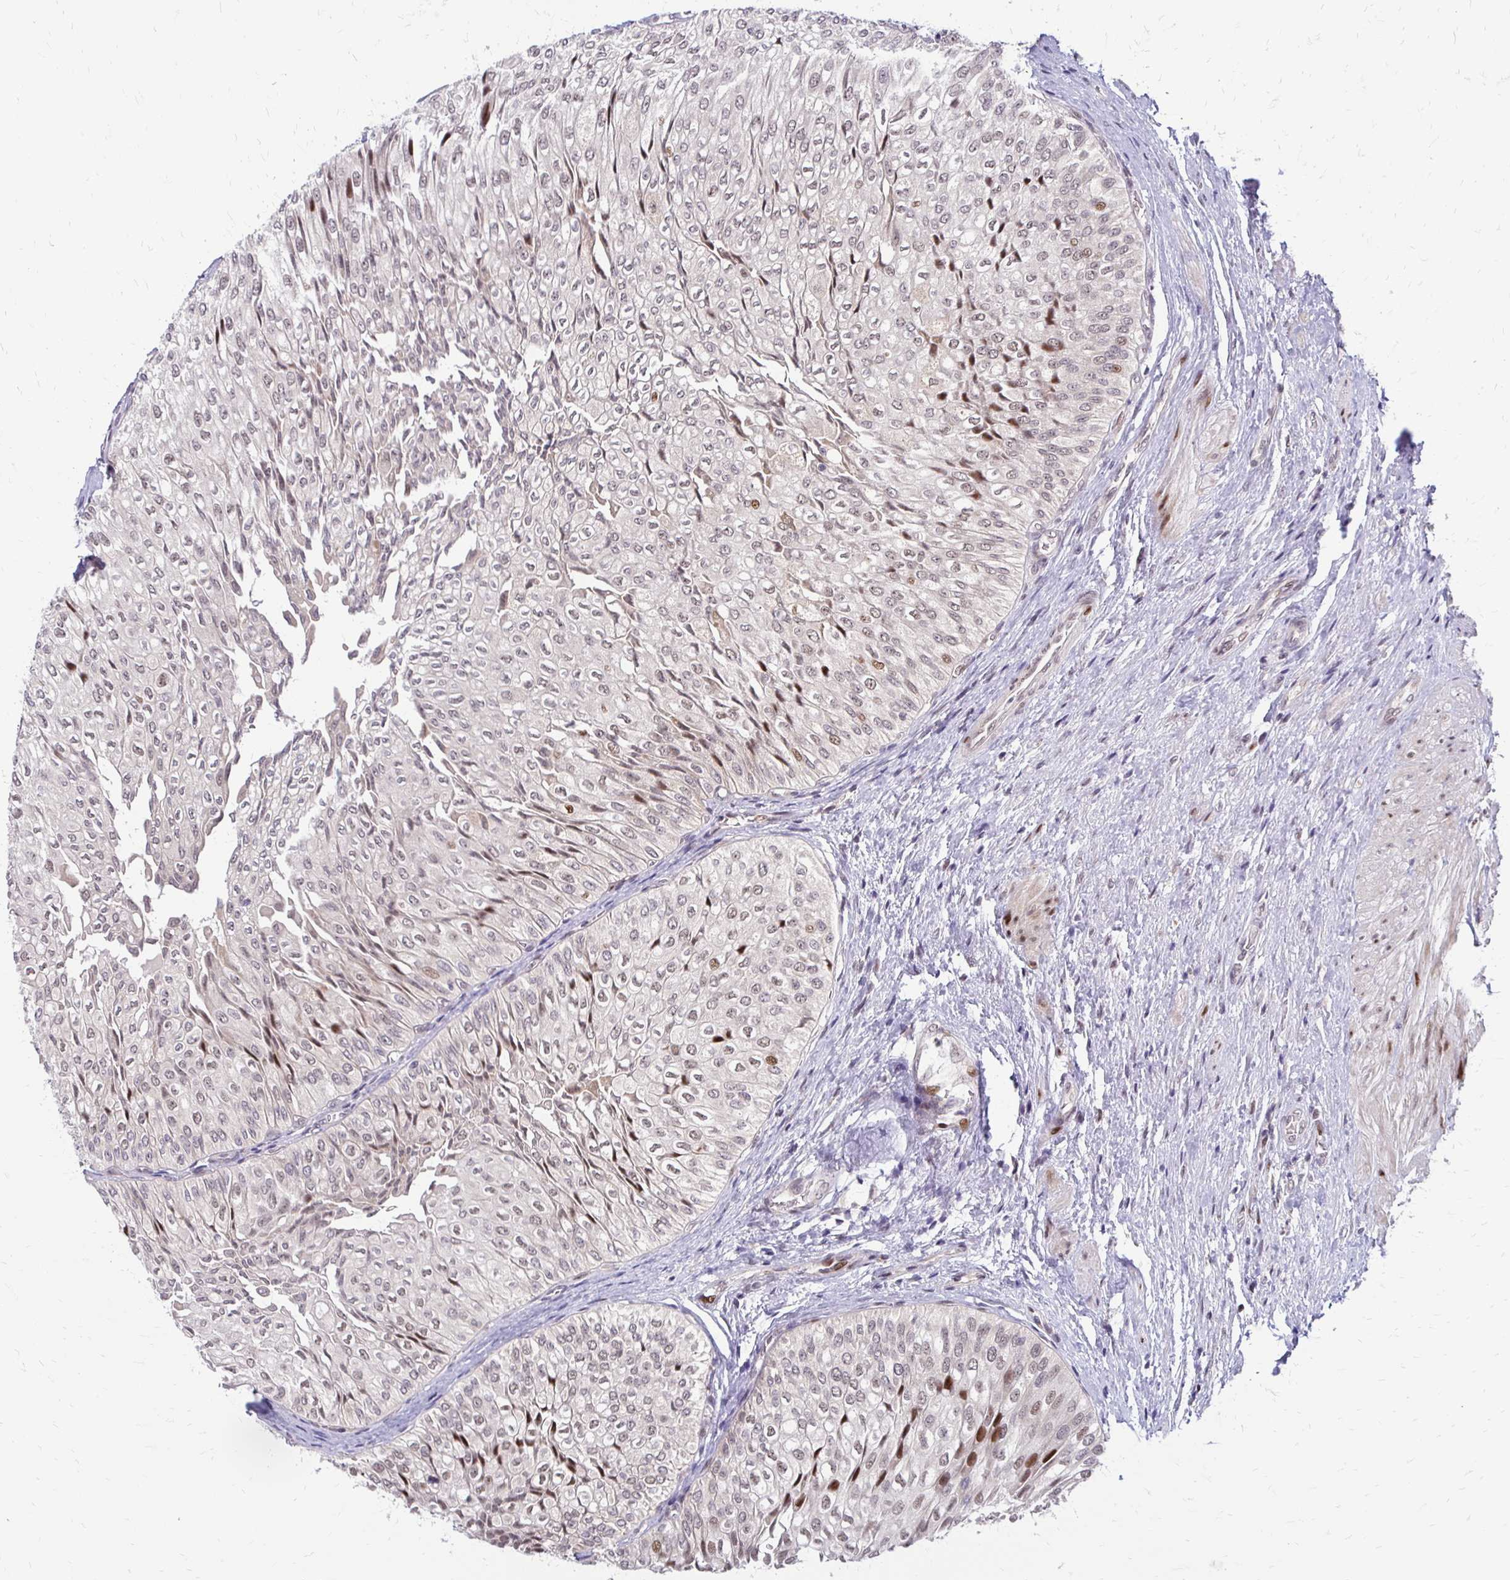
{"staining": {"intensity": "strong", "quantity": "25%-75%", "location": "nuclear"}, "tissue": "urothelial cancer", "cell_type": "Tumor cells", "image_type": "cancer", "snomed": [{"axis": "morphology", "description": "Urothelial carcinoma, NOS"}, {"axis": "topography", "description": "Urinary bladder"}], "caption": "Transitional cell carcinoma stained for a protein (brown) exhibits strong nuclear positive expression in approximately 25%-75% of tumor cells.", "gene": "TRIR", "patient": {"sex": "male", "age": 62}}